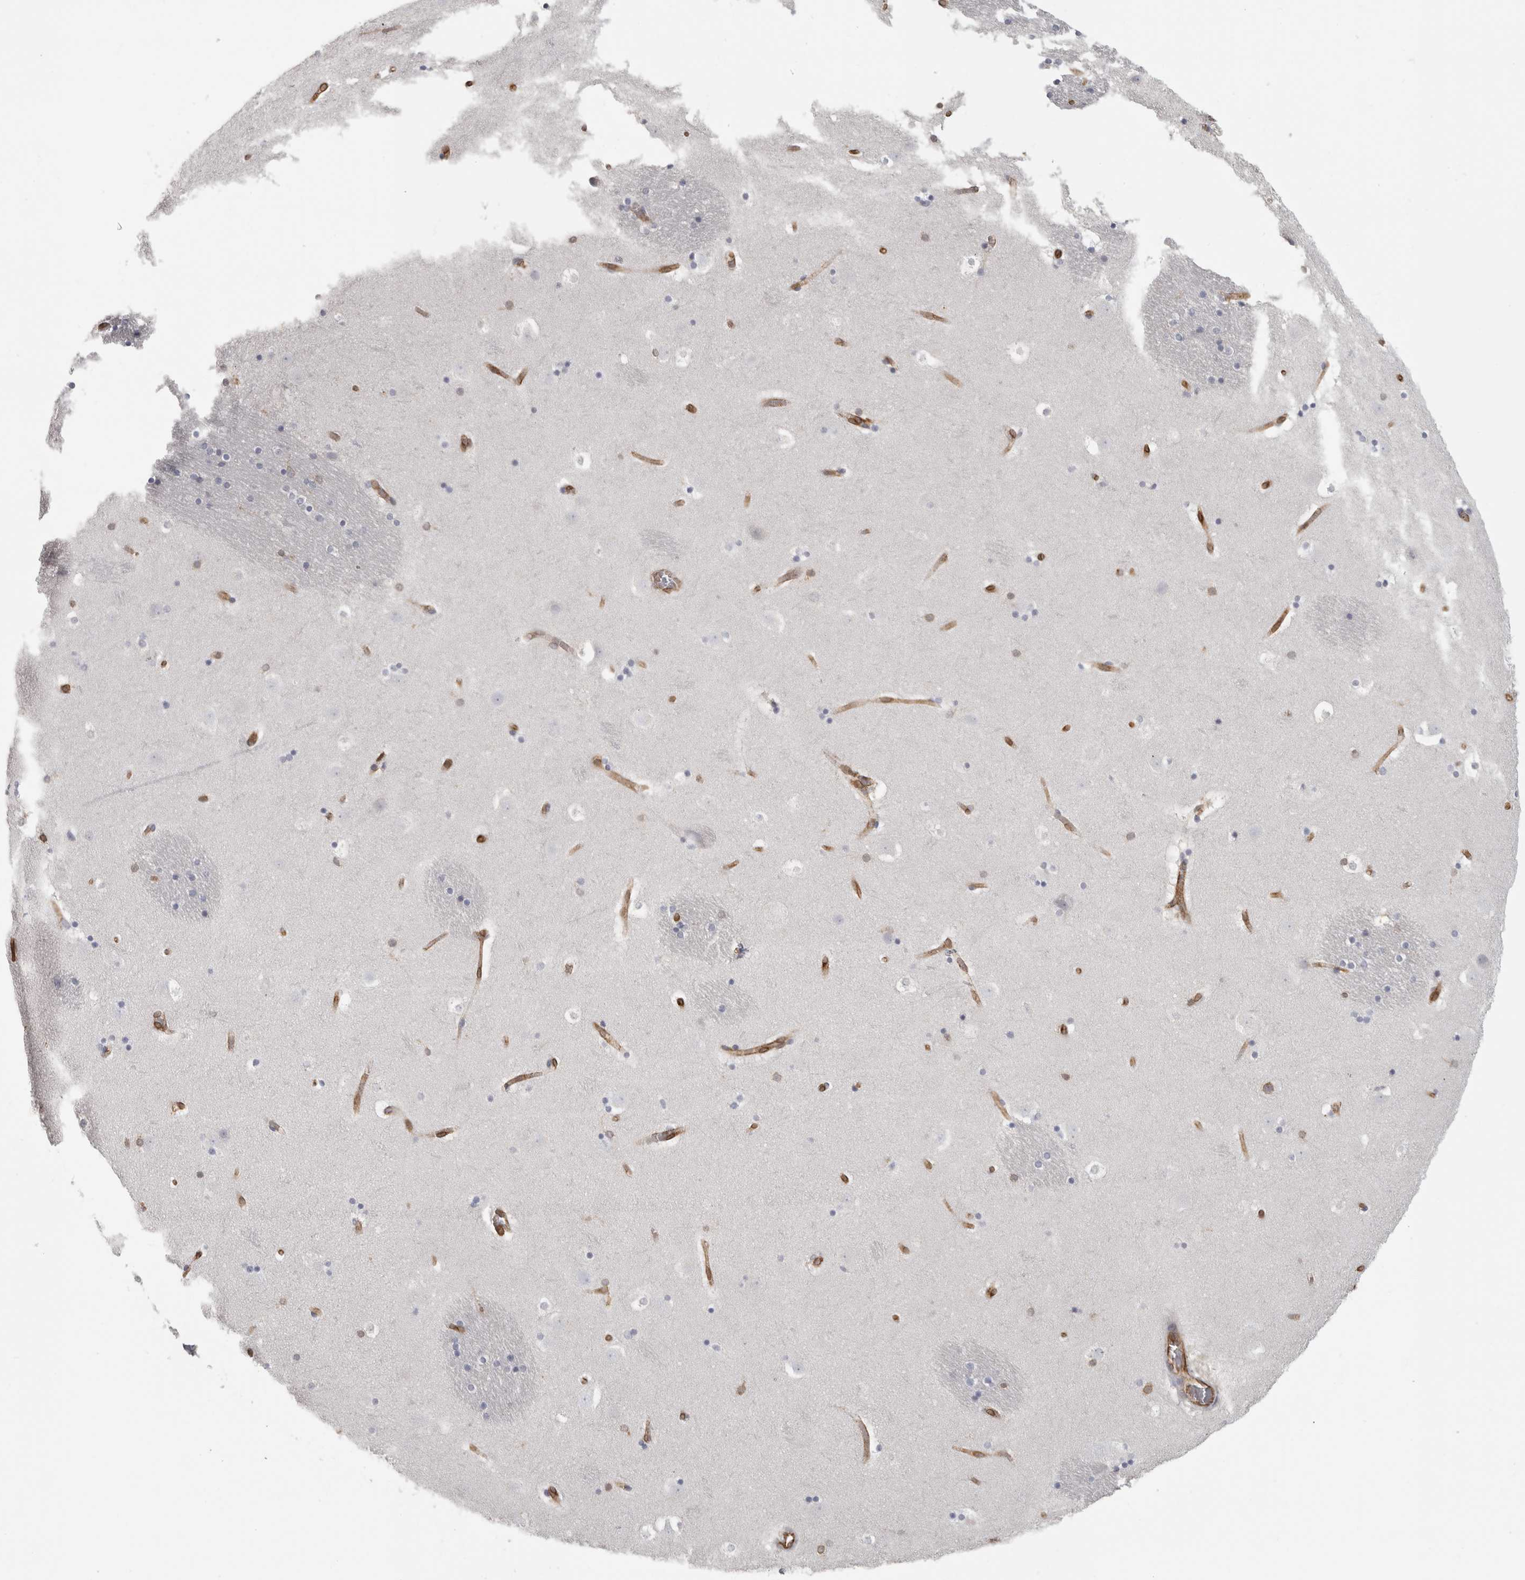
{"staining": {"intensity": "negative", "quantity": "none", "location": "none"}, "tissue": "caudate", "cell_type": "Glial cells", "image_type": "normal", "snomed": [{"axis": "morphology", "description": "Normal tissue, NOS"}, {"axis": "topography", "description": "Lateral ventricle wall"}], "caption": "Immunohistochemical staining of unremarkable caudate reveals no significant positivity in glial cells.", "gene": "HLA", "patient": {"sex": "male", "age": 45}}